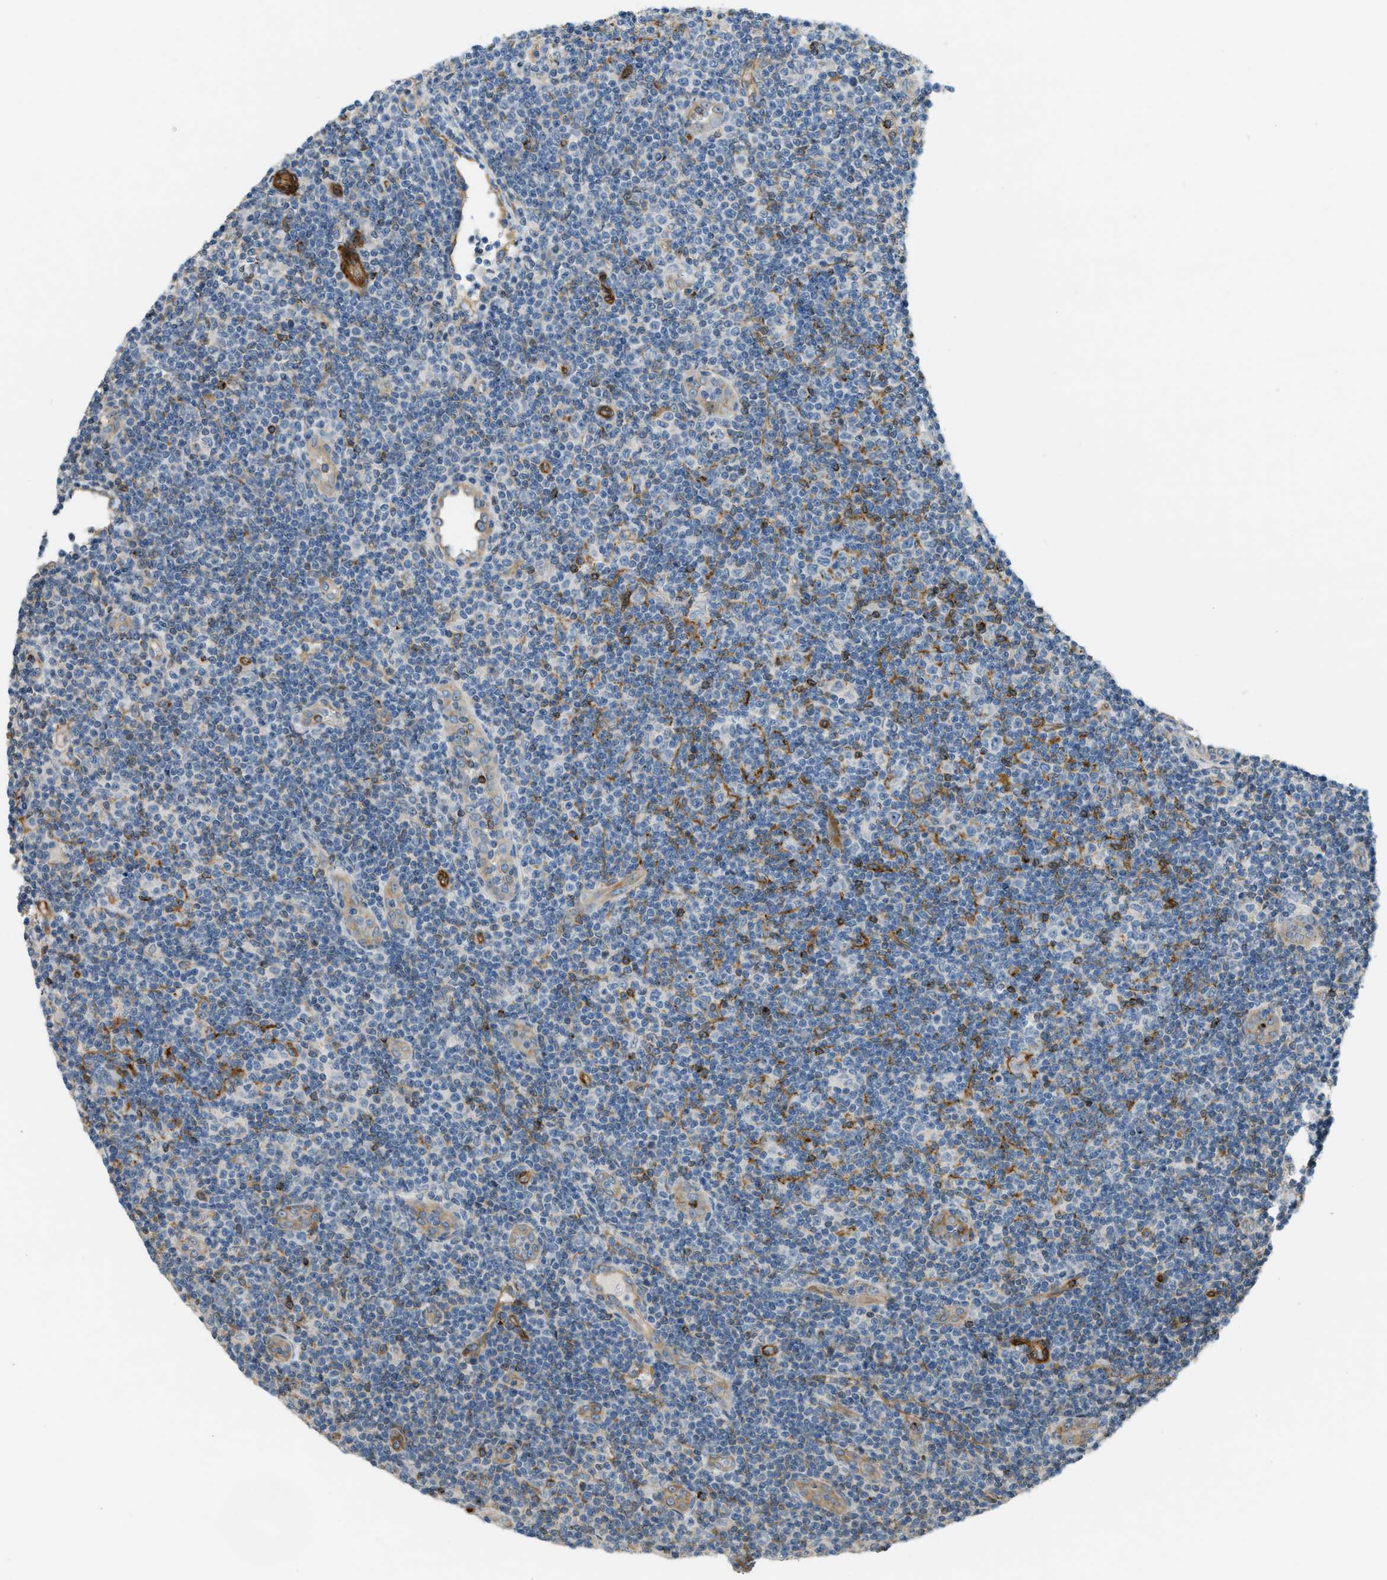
{"staining": {"intensity": "negative", "quantity": "none", "location": "none"}, "tissue": "lymphoma", "cell_type": "Tumor cells", "image_type": "cancer", "snomed": [{"axis": "morphology", "description": "Malignant lymphoma, non-Hodgkin's type, Low grade"}, {"axis": "topography", "description": "Lymph node"}], "caption": "Immunohistochemical staining of human low-grade malignant lymphoma, non-Hodgkin's type demonstrates no significant staining in tumor cells.", "gene": "KIAA1671", "patient": {"sex": "male", "age": 83}}